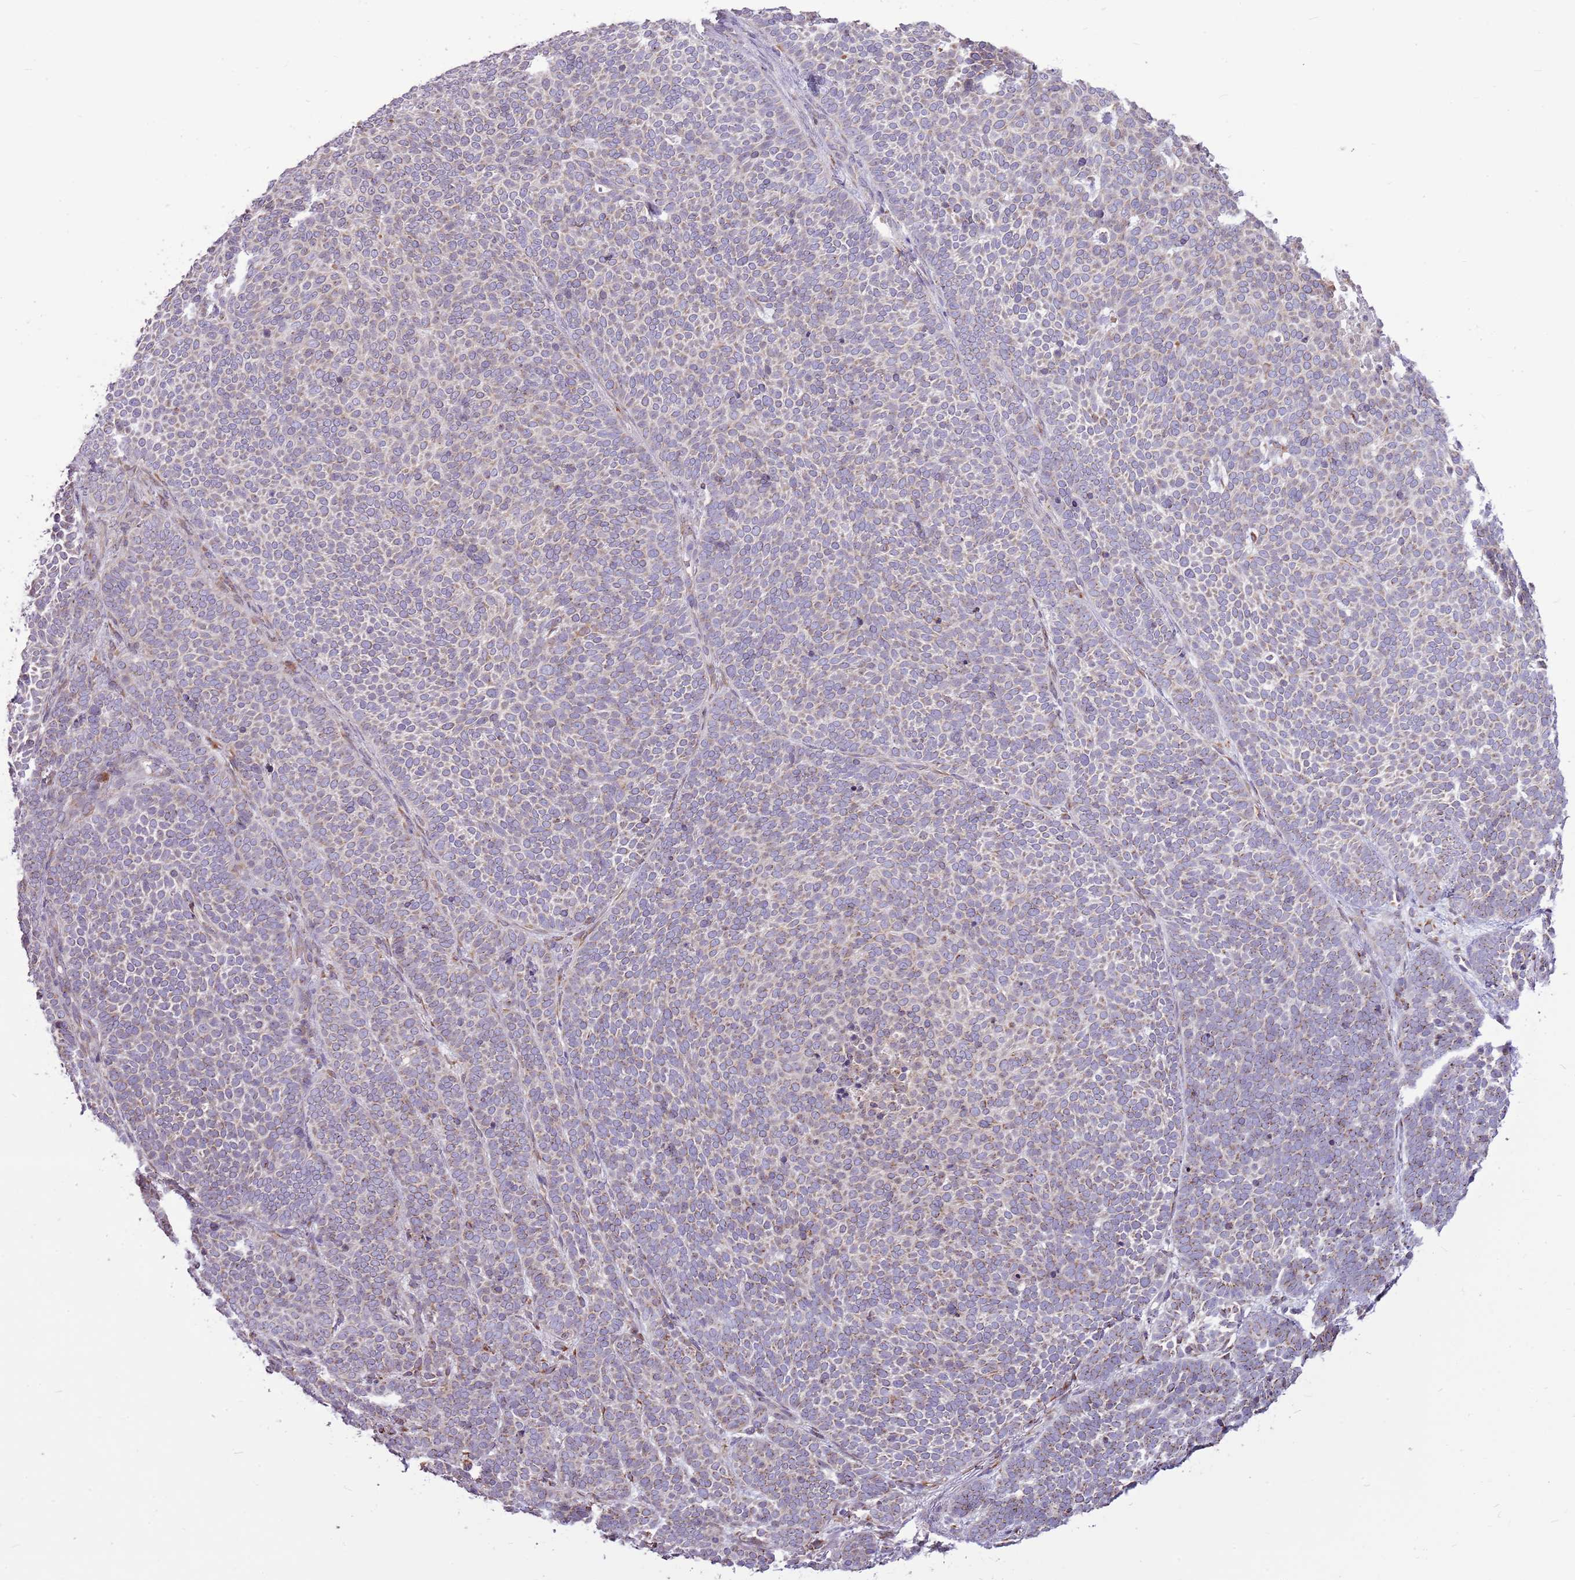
{"staining": {"intensity": "negative", "quantity": "none", "location": "none"}, "tissue": "skin cancer", "cell_type": "Tumor cells", "image_type": "cancer", "snomed": [{"axis": "morphology", "description": "Basal cell carcinoma"}, {"axis": "topography", "description": "Skin"}], "caption": "This is an immunohistochemistry (IHC) micrograph of human skin basal cell carcinoma. There is no expression in tumor cells.", "gene": "TMED10", "patient": {"sex": "female", "age": 77}}